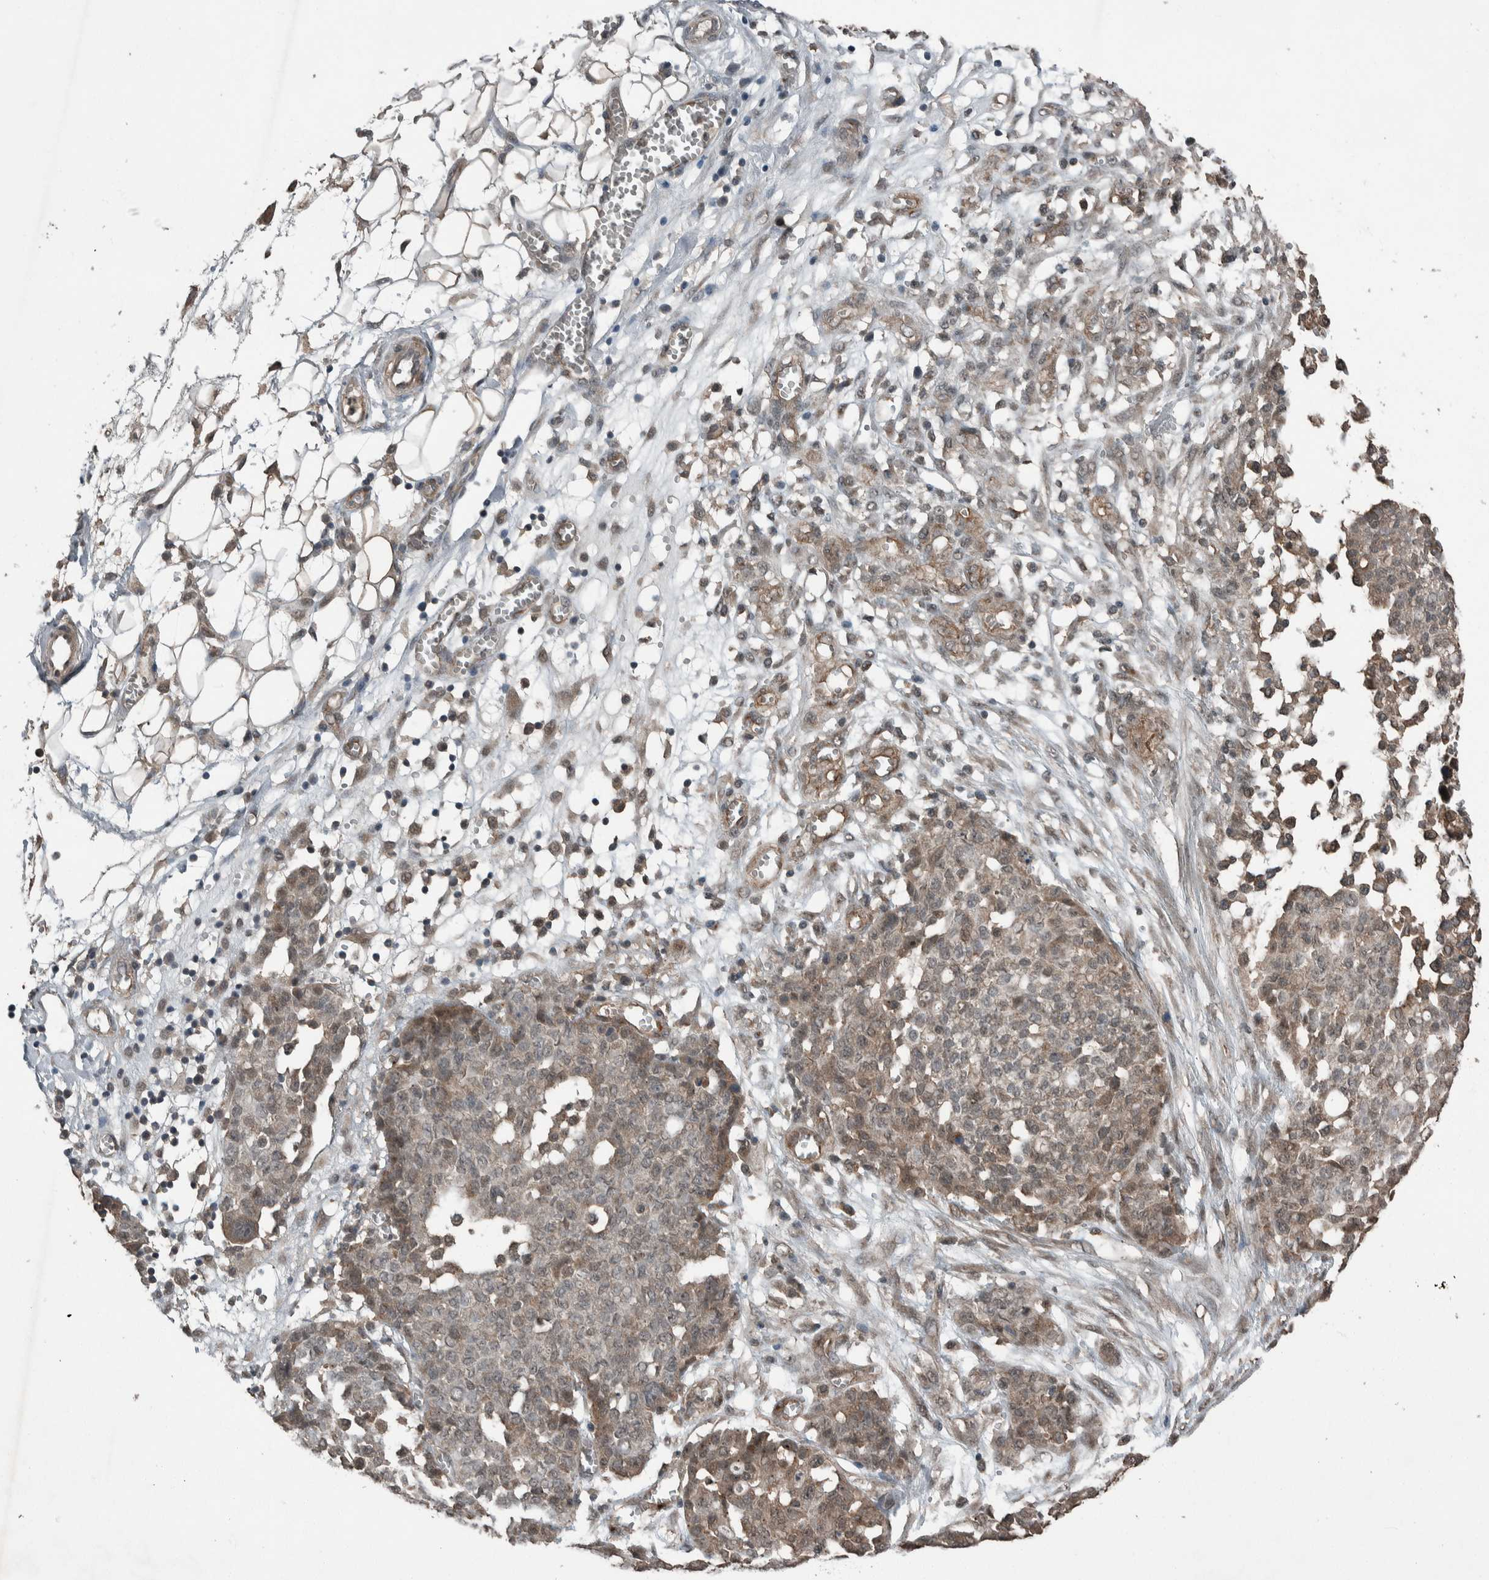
{"staining": {"intensity": "weak", "quantity": "25%-75%", "location": "cytoplasmic/membranous"}, "tissue": "ovarian cancer", "cell_type": "Tumor cells", "image_type": "cancer", "snomed": [{"axis": "morphology", "description": "Cystadenocarcinoma, serous, NOS"}, {"axis": "topography", "description": "Soft tissue"}, {"axis": "topography", "description": "Ovary"}], "caption": "Immunohistochemical staining of human ovarian cancer demonstrates low levels of weak cytoplasmic/membranous staining in about 25%-75% of tumor cells. The staining was performed using DAB to visualize the protein expression in brown, while the nuclei were stained in blue with hematoxylin (Magnification: 20x).", "gene": "MYO1E", "patient": {"sex": "female", "age": 57}}